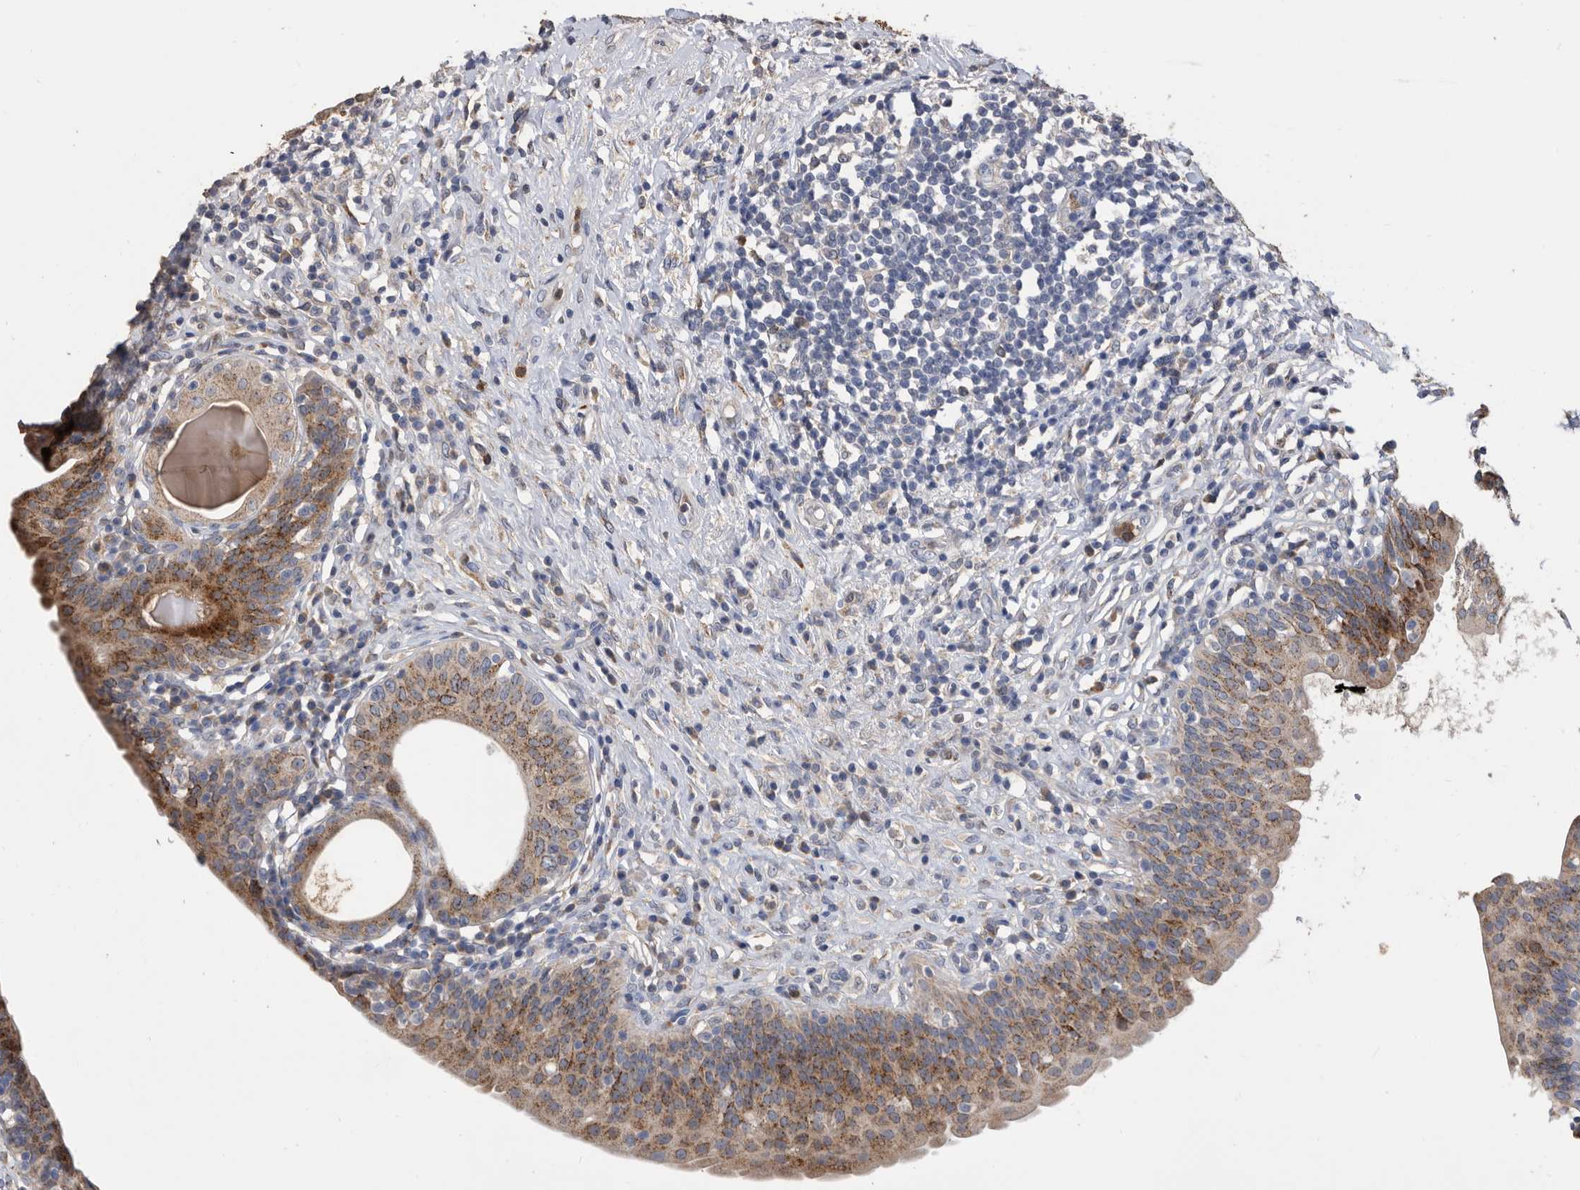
{"staining": {"intensity": "moderate", "quantity": ">75%", "location": "cytoplasmic/membranous"}, "tissue": "urinary bladder", "cell_type": "Urothelial cells", "image_type": "normal", "snomed": [{"axis": "morphology", "description": "Normal tissue, NOS"}, {"axis": "topography", "description": "Urinary bladder"}], "caption": "Urothelial cells demonstrate medium levels of moderate cytoplasmic/membranous expression in about >75% of cells in benign human urinary bladder.", "gene": "CRISPLD2", "patient": {"sex": "male", "age": 83}}